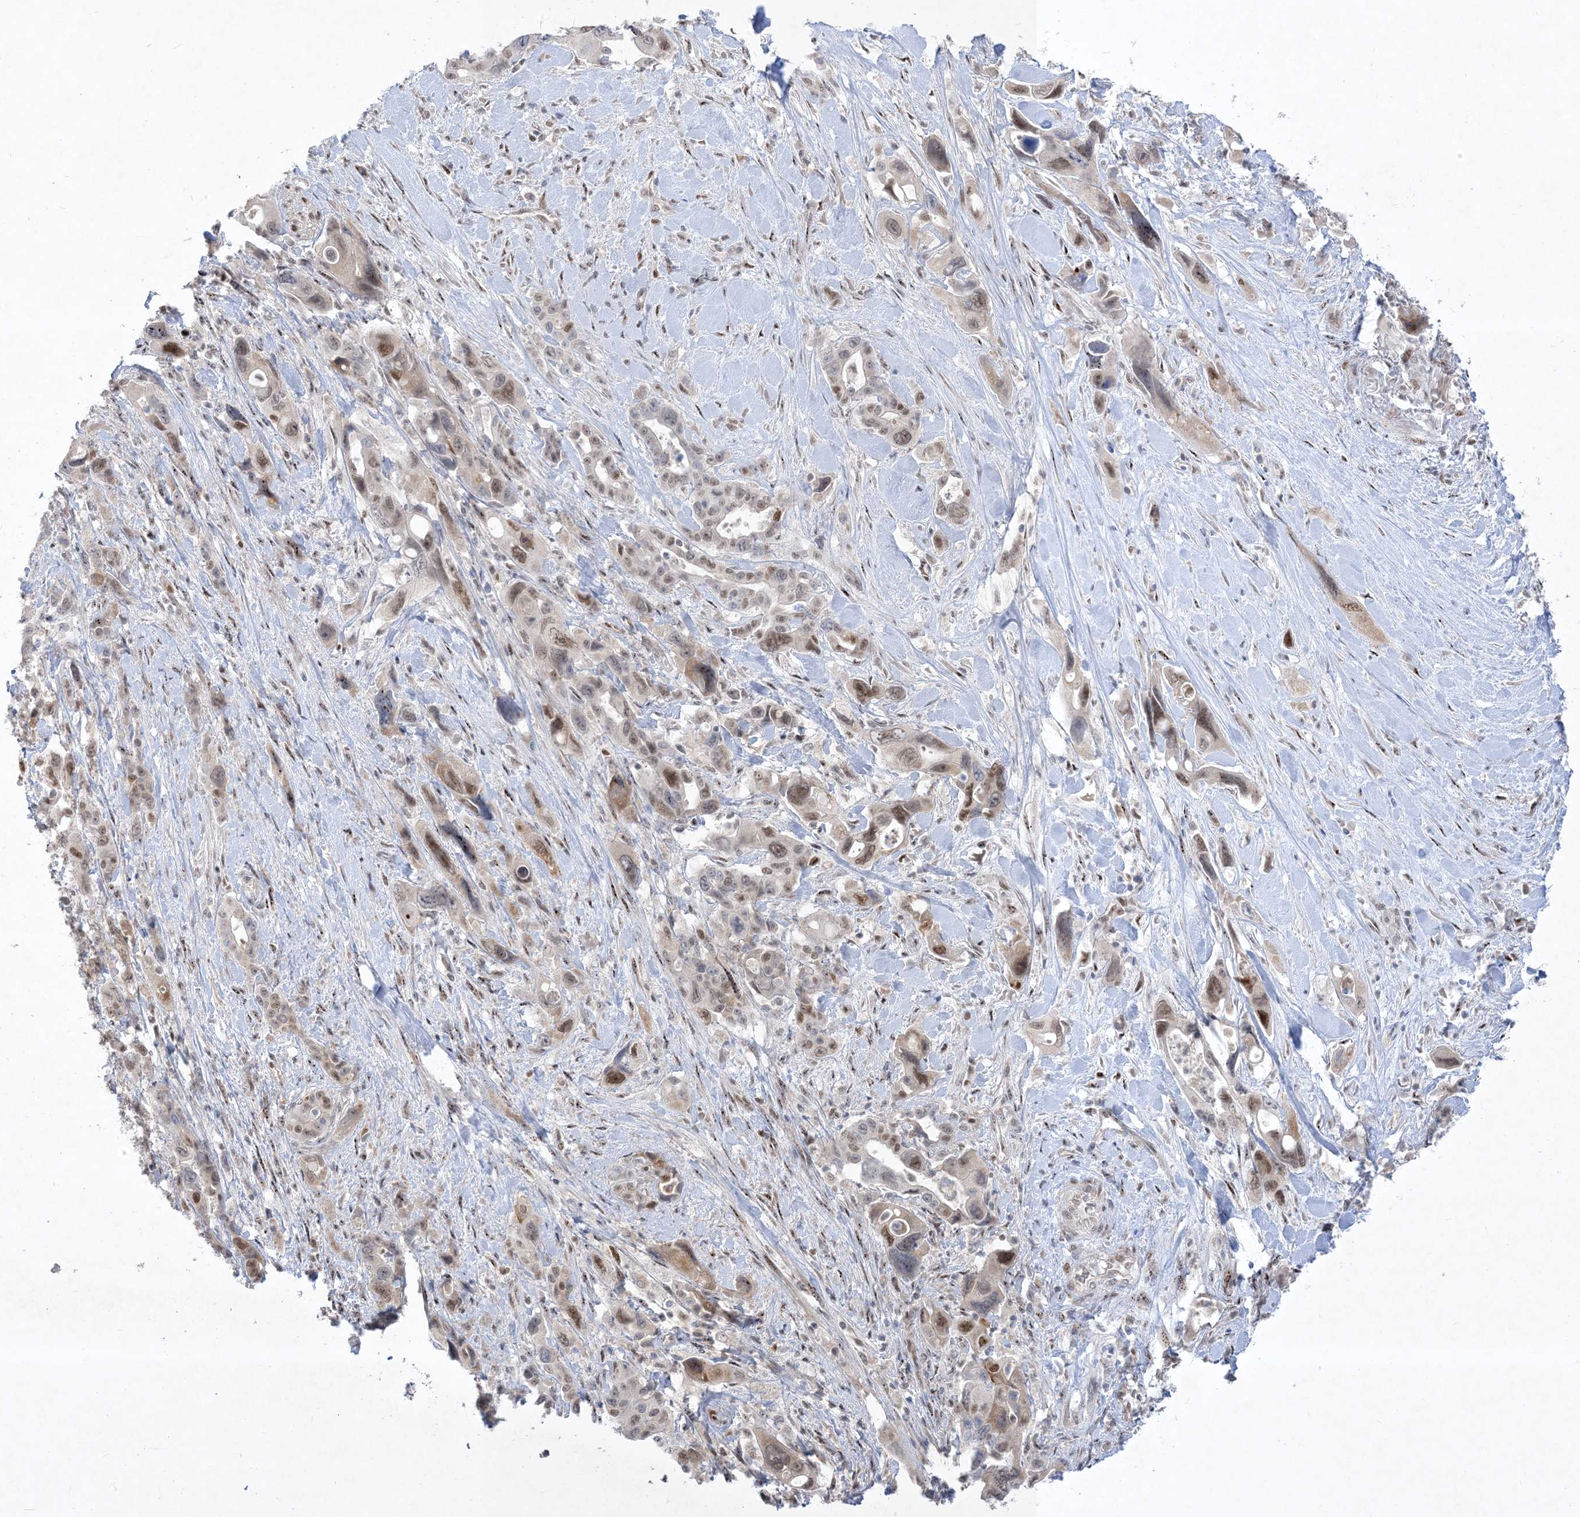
{"staining": {"intensity": "moderate", "quantity": "25%-75%", "location": "nuclear"}, "tissue": "pancreatic cancer", "cell_type": "Tumor cells", "image_type": "cancer", "snomed": [{"axis": "morphology", "description": "Adenocarcinoma, NOS"}, {"axis": "topography", "description": "Pancreas"}], "caption": "The histopathology image exhibits a brown stain indicating the presence of a protein in the nuclear of tumor cells in pancreatic cancer (adenocarcinoma).", "gene": "BHLHE40", "patient": {"sex": "male", "age": 46}}